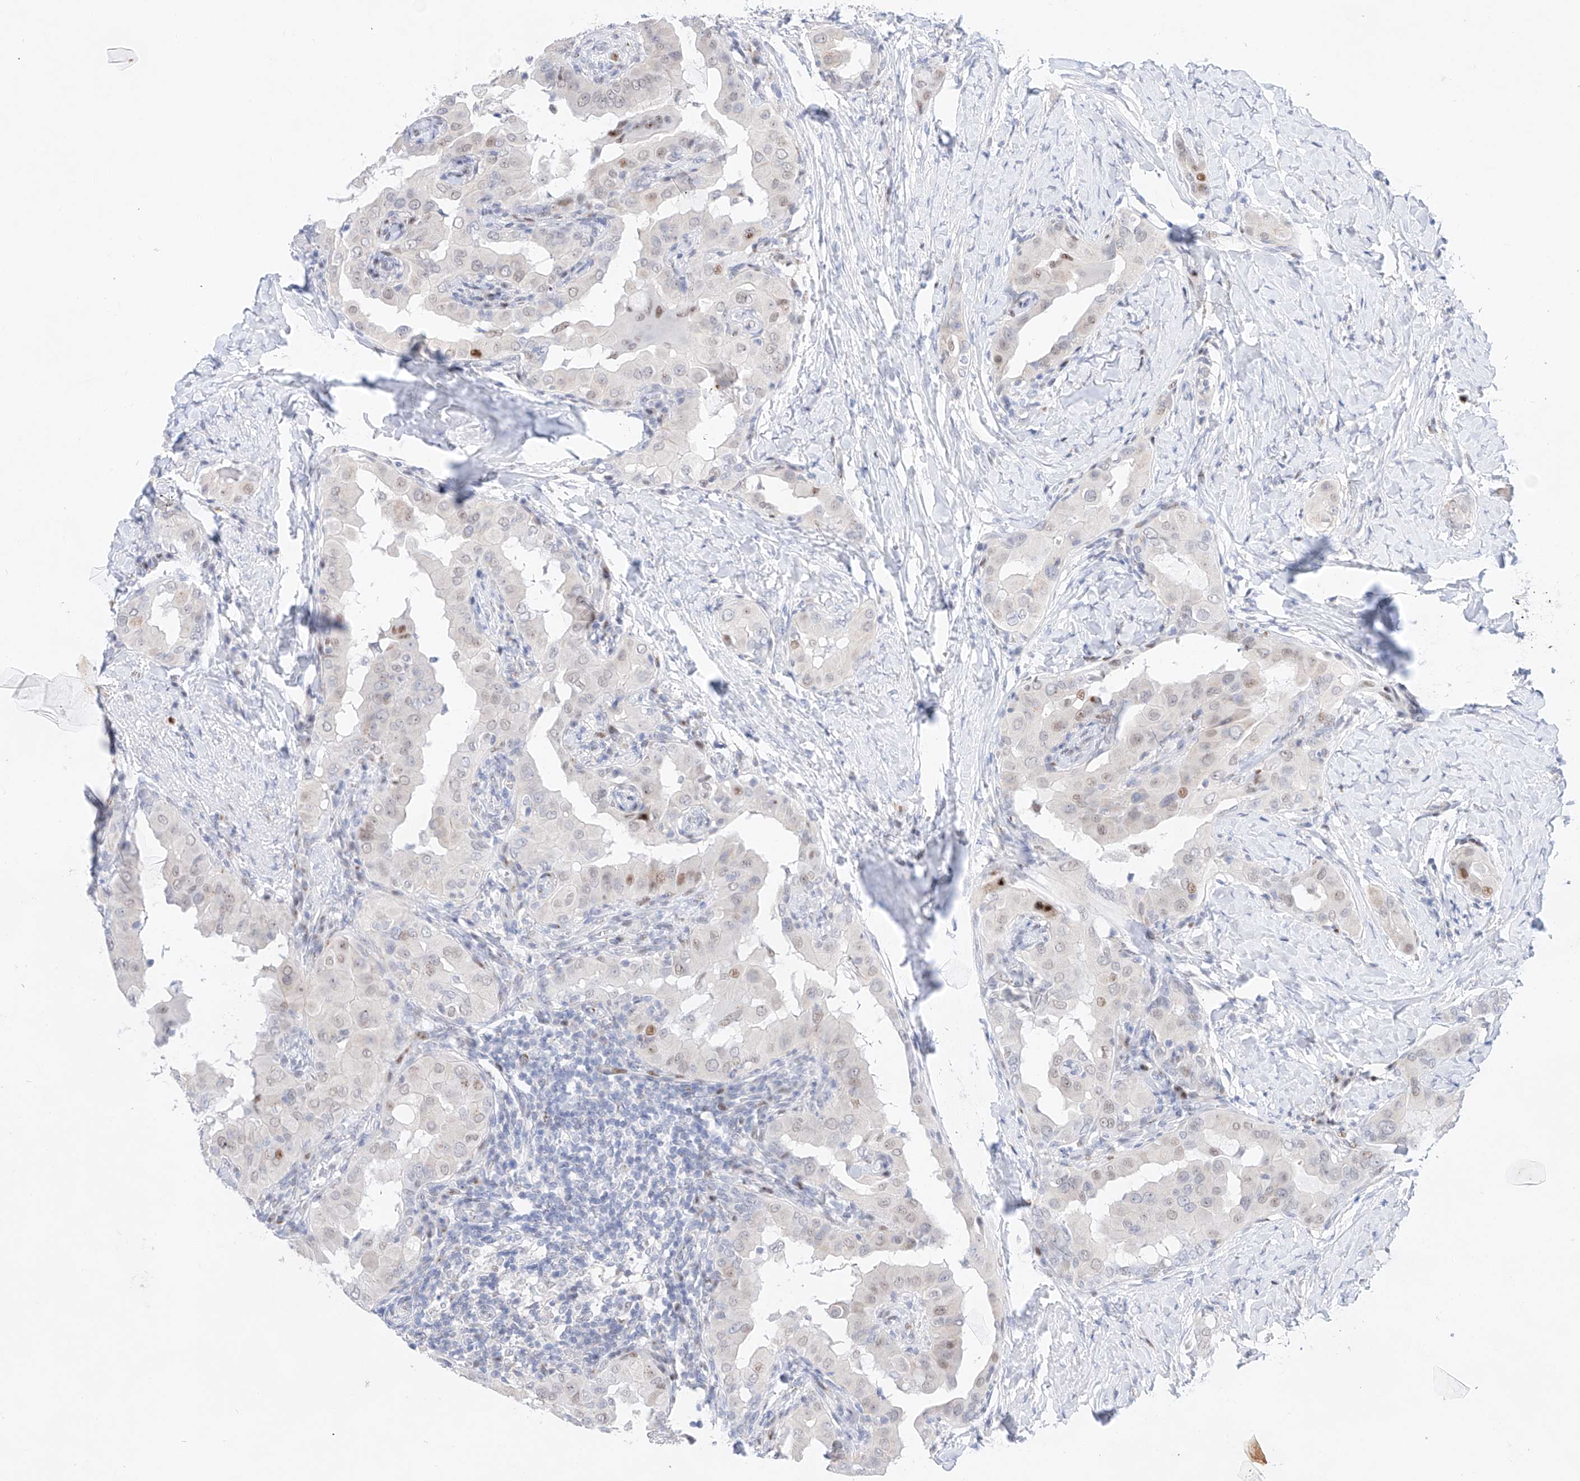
{"staining": {"intensity": "weak", "quantity": "<25%", "location": "nuclear"}, "tissue": "thyroid cancer", "cell_type": "Tumor cells", "image_type": "cancer", "snomed": [{"axis": "morphology", "description": "Papillary adenocarcinoma, NOS"}, {"axis": "topography", "description": "Thyroid gland"}], "caption": "Immunohistochemical staining of human papillary adenocarcinoma (thyroid) shows no significant positivity in tumor cells. (DAB IHC with hematoxylin counter stain).", "gene": "NT5C3B", "patient": {"sex": "male", "age": 33}}